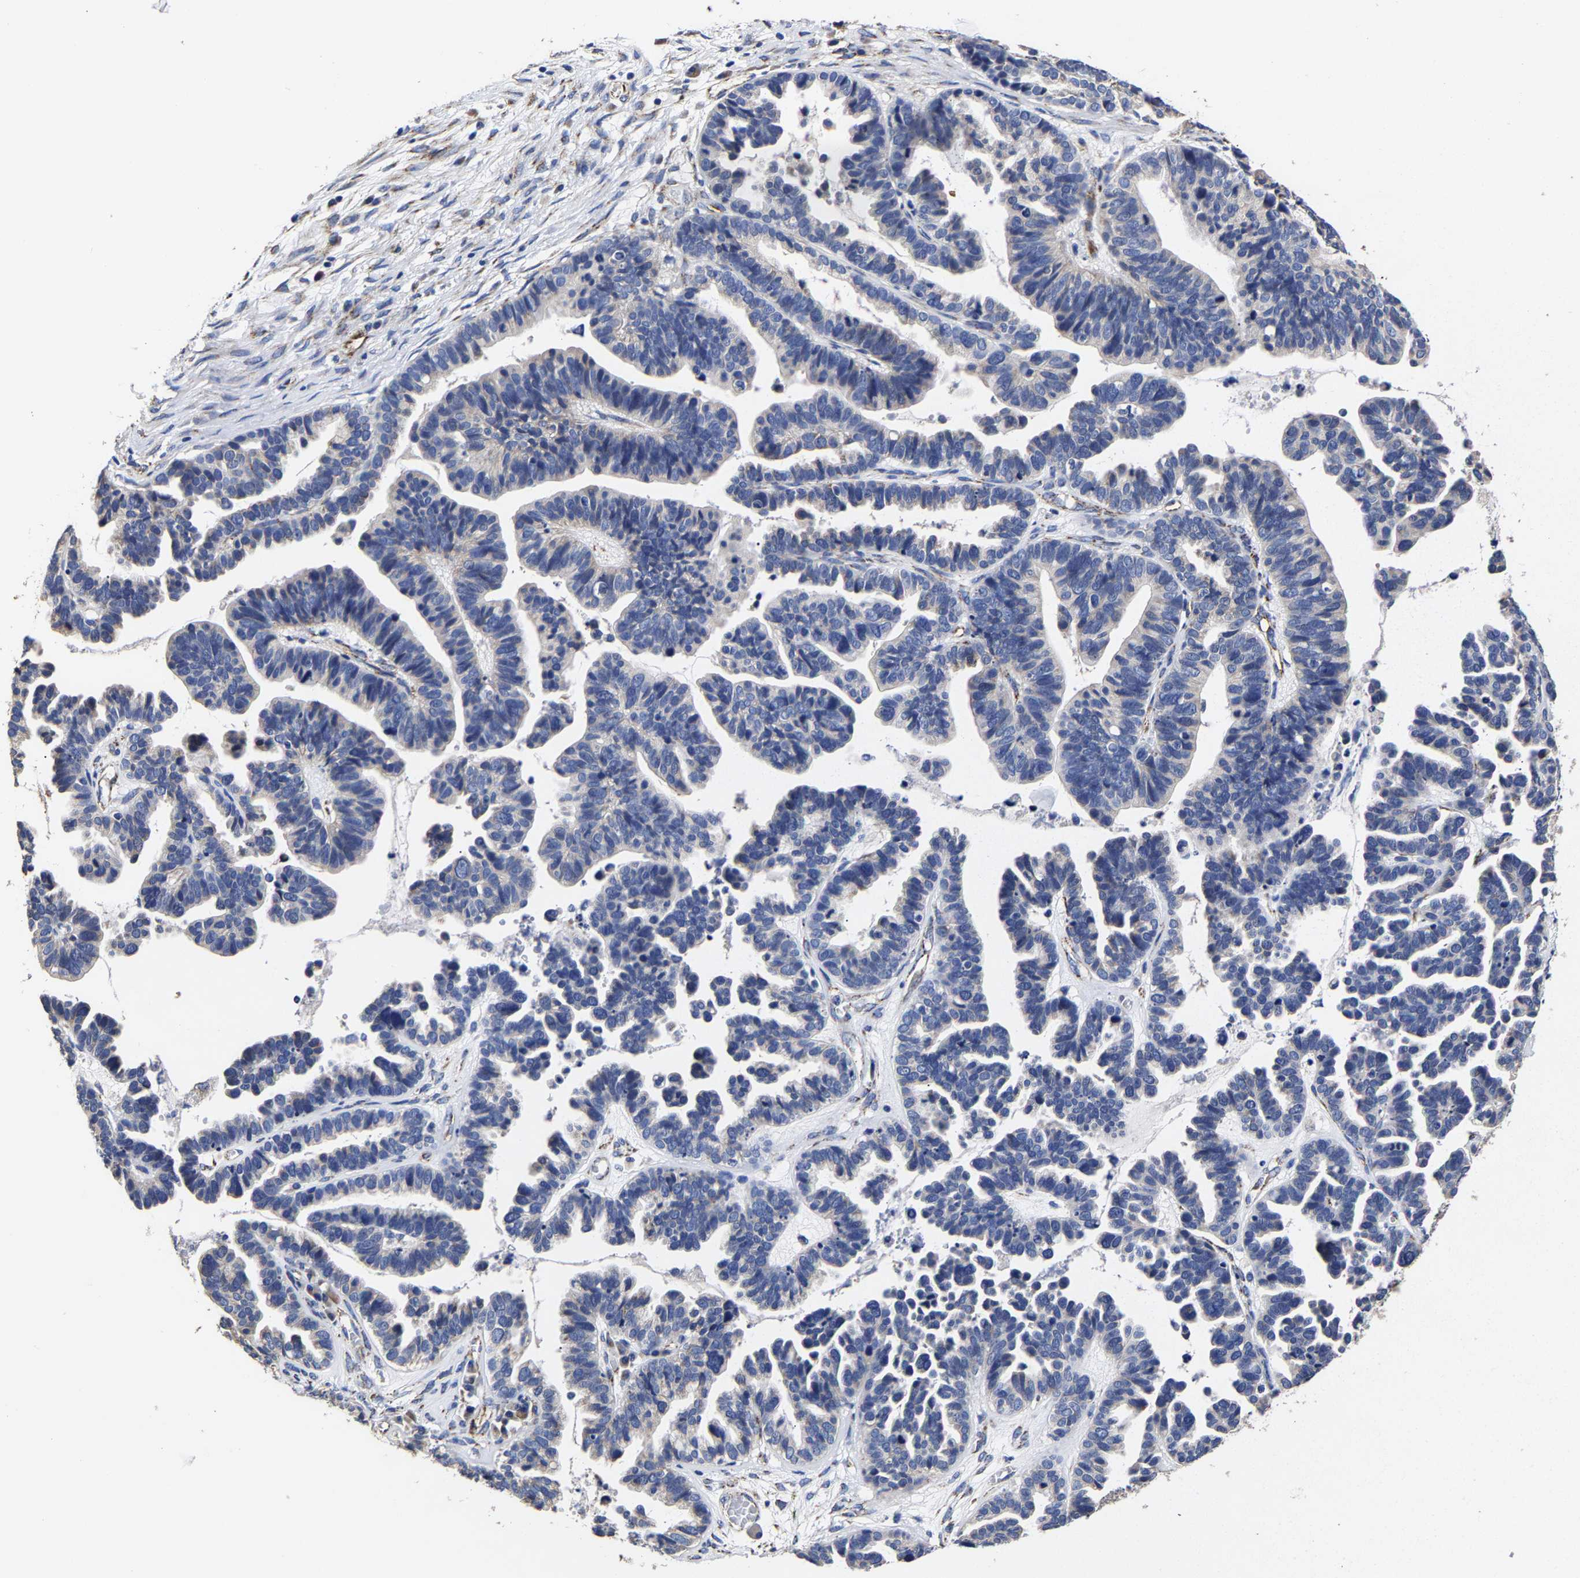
{"staining": {"intensity": "negative", "quantity": "none", "location": "none"}, "tissue": "ovarian cancer", "cell_type": "Tumor cells", "image_type": "cancer", "snomed": [{"axis": "morphology", "description": "Cystadenocarcinoma, serous, NOS"}, {"axis": "topography", "description": "Ovary"}], "caption": "Serous cystadenocarcinoma (ovarian) was stained to show a protein in brown. There is no significant staining in tumor cells.", "gene": "AASS", "patient": {"sex": "female", "age": 56}}